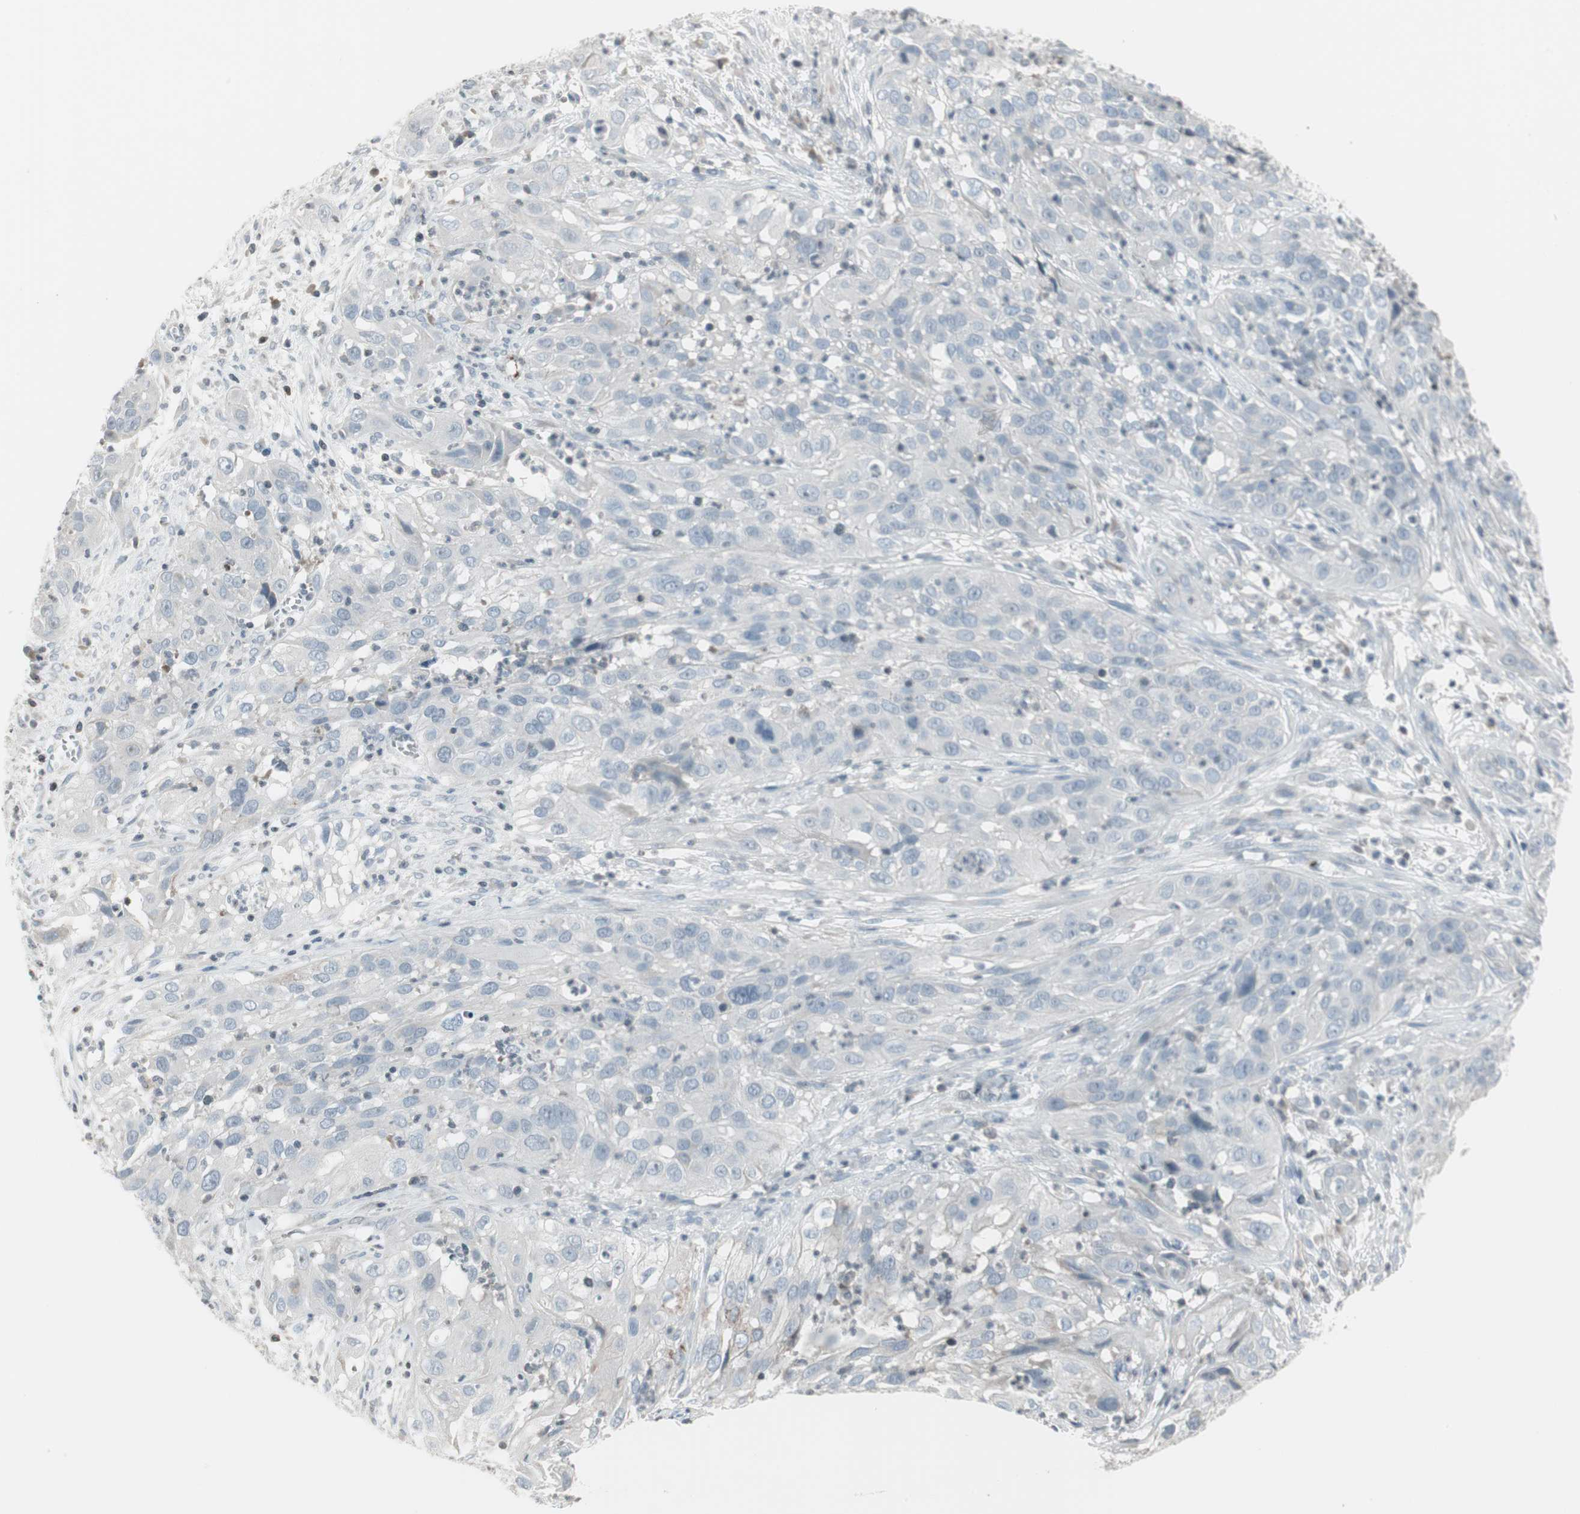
{"staining": {"intensity": "negative", "quantity": "none", "location": "none"}, "tissue": "cervical cancer", "cell_type": "Tumor cells", "image_type": "cancer", "snomed": [{"axis": "morphology", "description": "Squamous cell carcinoma, NOS"}, {"axis": "topography", "description": "Cervix"}], "caption": "High power microscopy micrograph of an IHC micrograph of cervical cancer, revealing no significant staining in tumor cells.", "gene": "ARG2", "patient": {"sex": "female", "age": 32}}